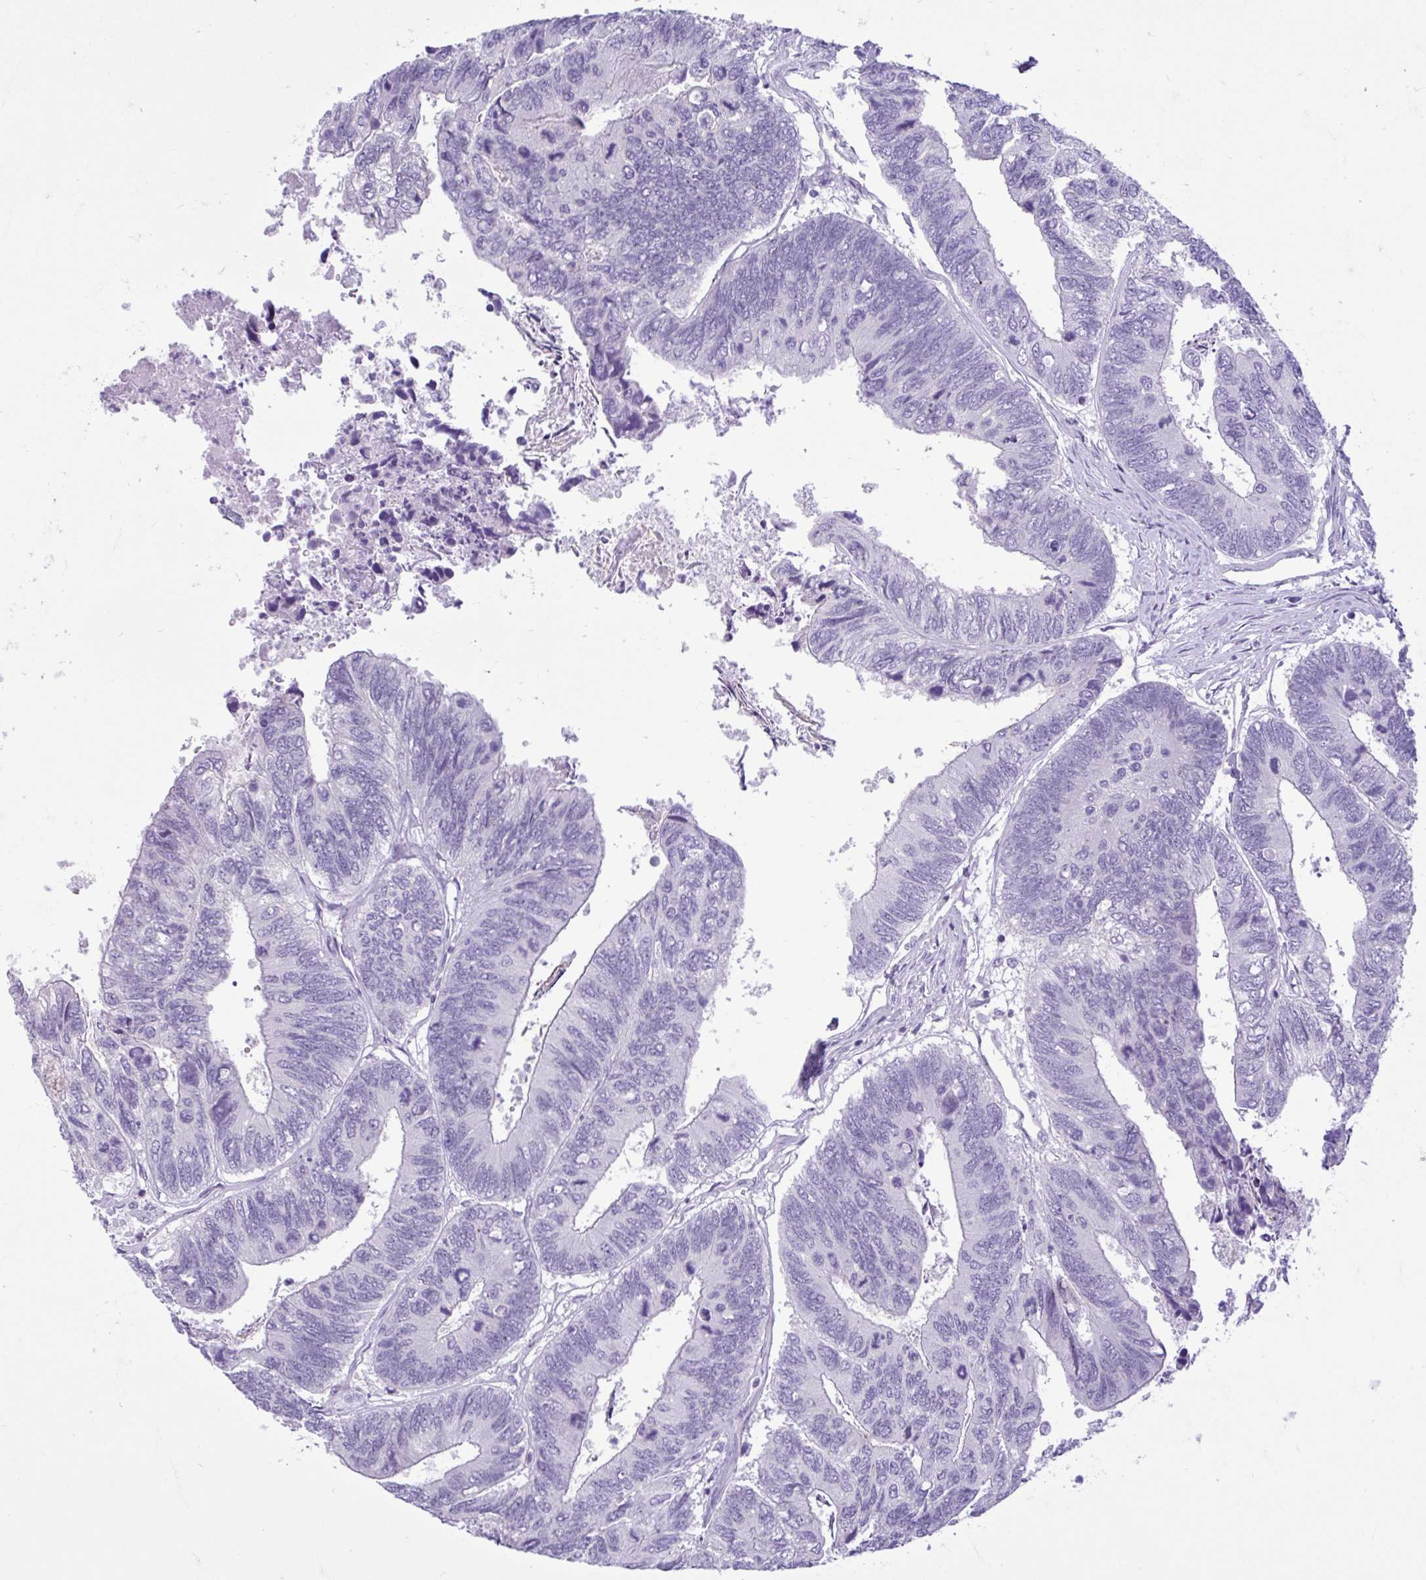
{"staining": {"intensity": "negative", "quantity": "none", "location": "none"}, "tissue": "colorectal cancer", "cell_type": "Tumor cells", "image_type": "cancer", "snomed": [{"axis": "morphology", "description": "Adenocarcinoma, NOS"}, {"axis": "topography", "description": "Colon"}], "caption": "This is an IHC histopathology image of adenocarcinoma (colorectal). There is no positivity in tumor cells.", "gene": "FAM153A", "patient": {"sex": "female", "age": 67}}